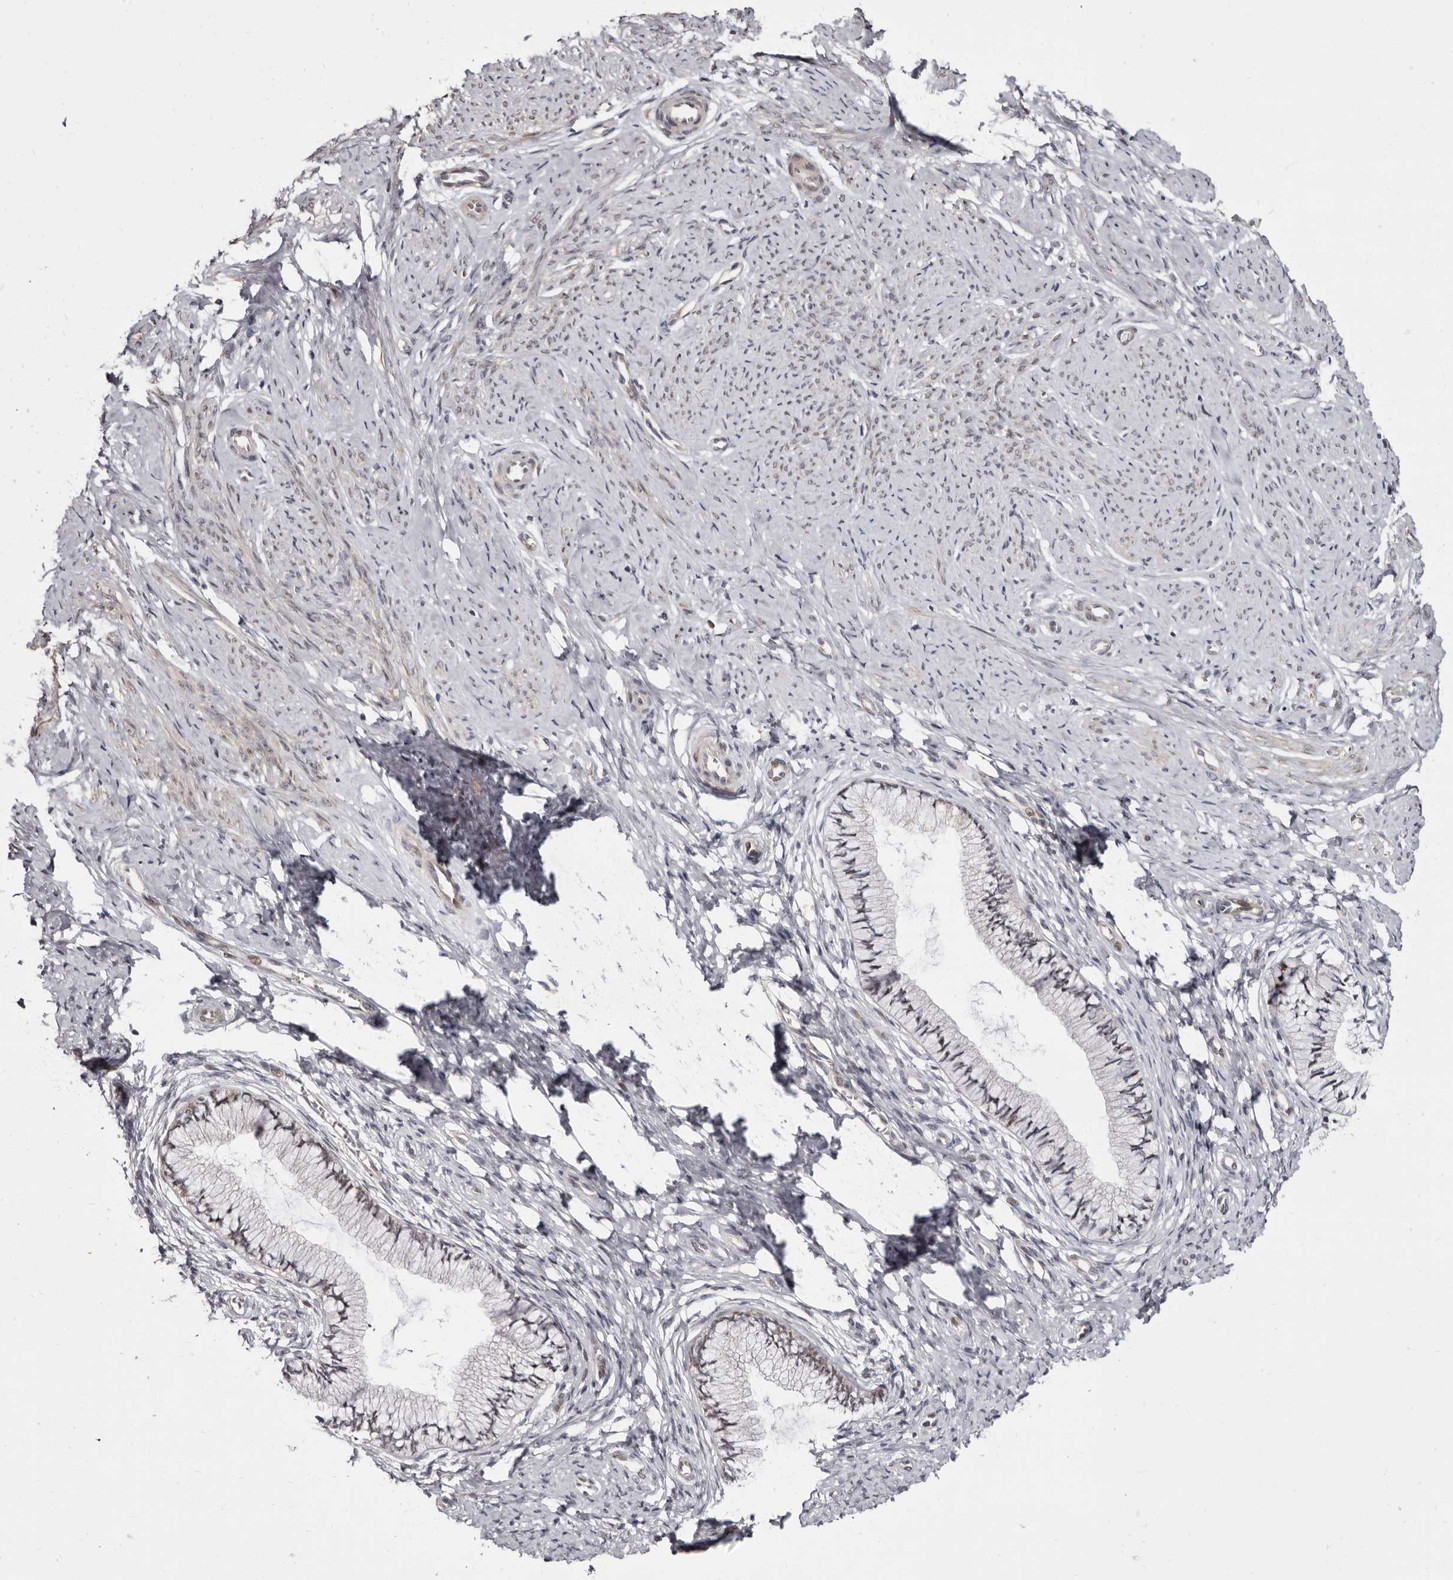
{"staining": {"intensity": "weak", "quantity": "25%-75%", "location": "cytoplasmic/membranous,nuclear"}, "tissue": "cervix", "cell_type": "Glandular cells", "image_type": "normal", "snomed": [{"axis": "morphology", "description": "Normal tissue, NOS"}, {"axis": "topography", "description": "Cervix"}], "caption": "An IHC photomicrograph of normal tissue is shown. Protein staining in brown labels weak cytoplasmic/membranous,nuclear positivity in cervix within glandular cells.", "gene": "ZNF326", "patient": {"sex": "female", "age": 36}}